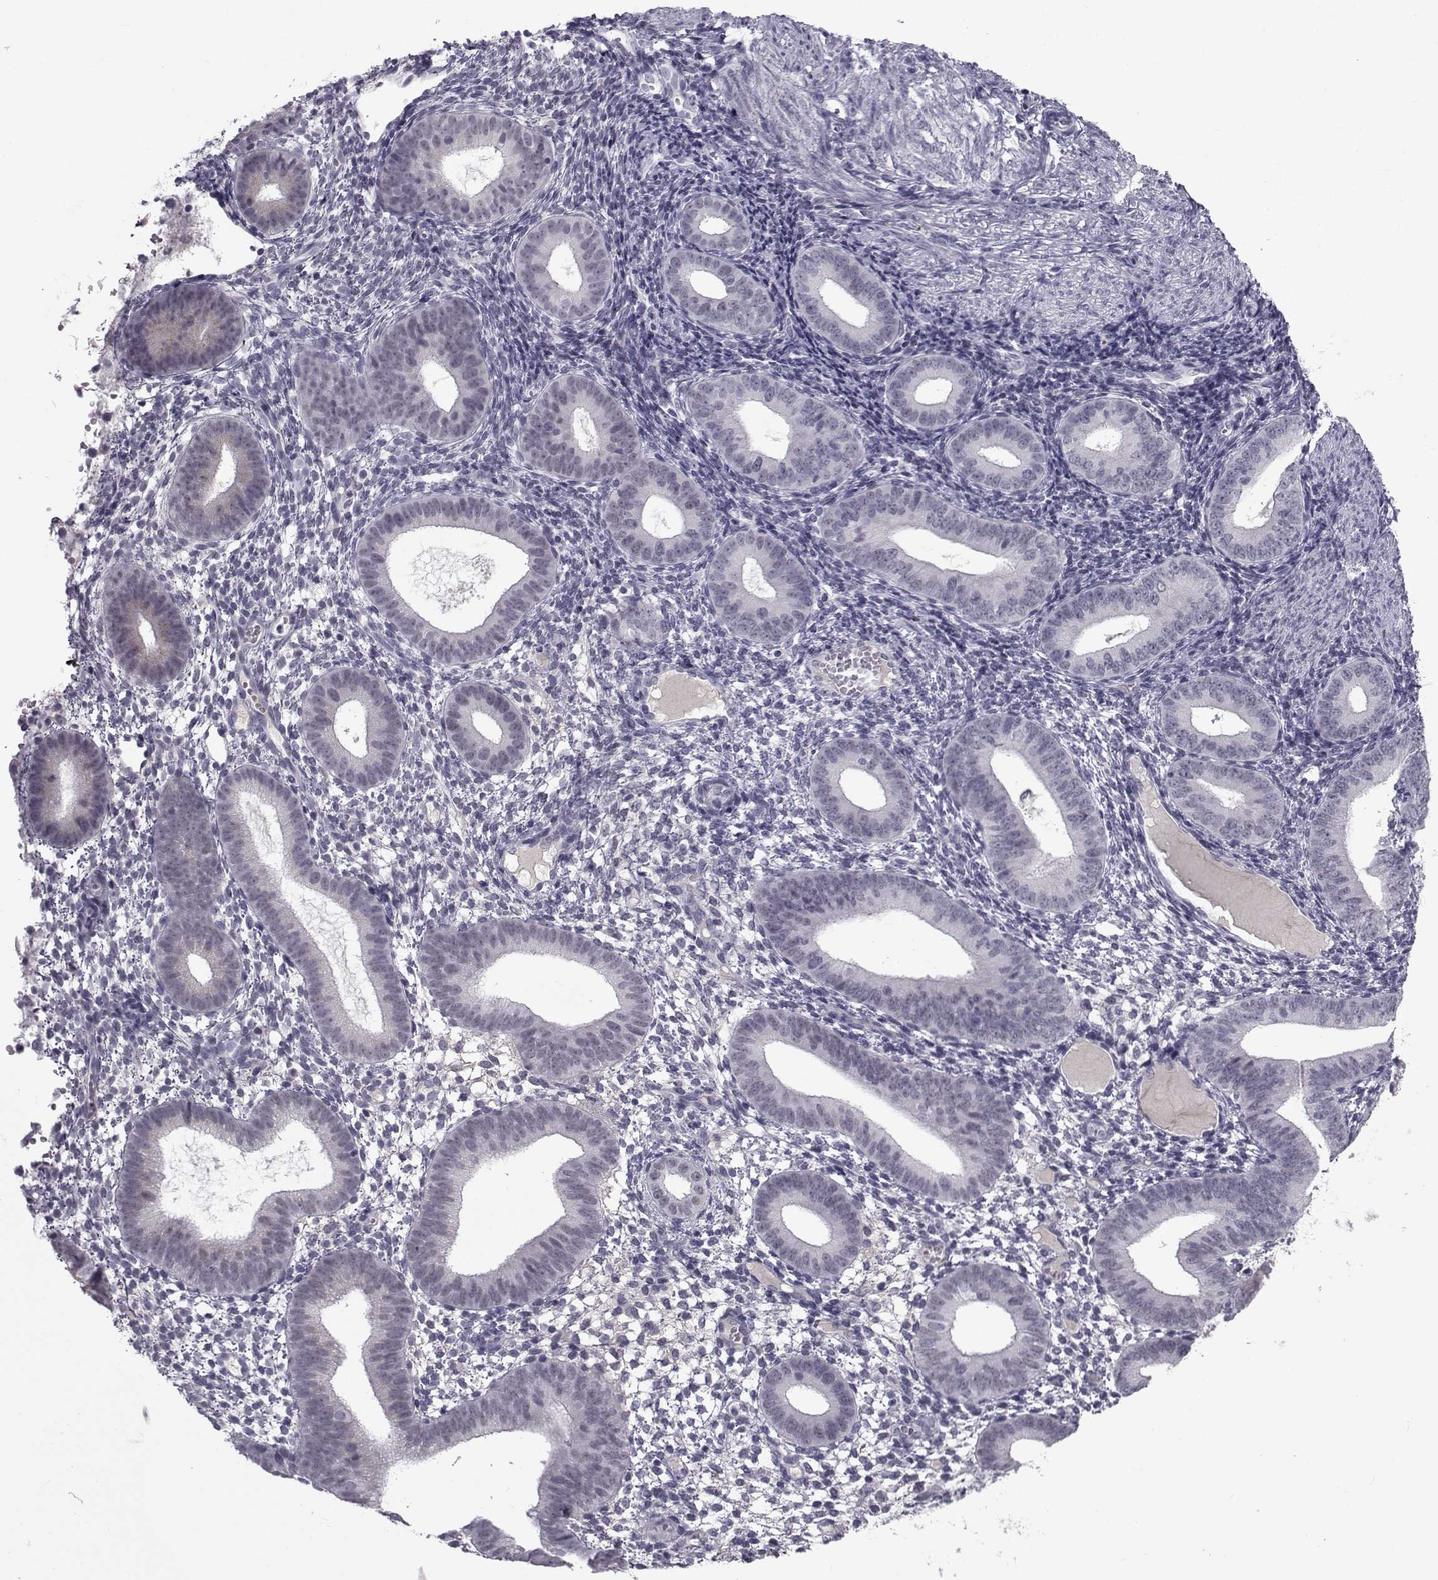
{"staining": {"intensity": "negative", "quantity": "none", "location": "none"}, "tissue": "endometrium", "cell_type": "Cells in endometrial stroma", "image_type": "normal", "snomed": [{"axis": "morphology", "description": "Normal tissue, NOS"}, {"axis": "topography", "description": "Endometrium"}], "caption": "A photomicrograph of endometrium stained for a protein displays no brown staining in cells in endometrial stroma. Brightfield microscopy of immunohistochemistry stained with DAB (brown) and hematoxylin (blue), captured at high magnification.", "gene": "PAX2", "patient": {"sex": "female", "age": 39}}